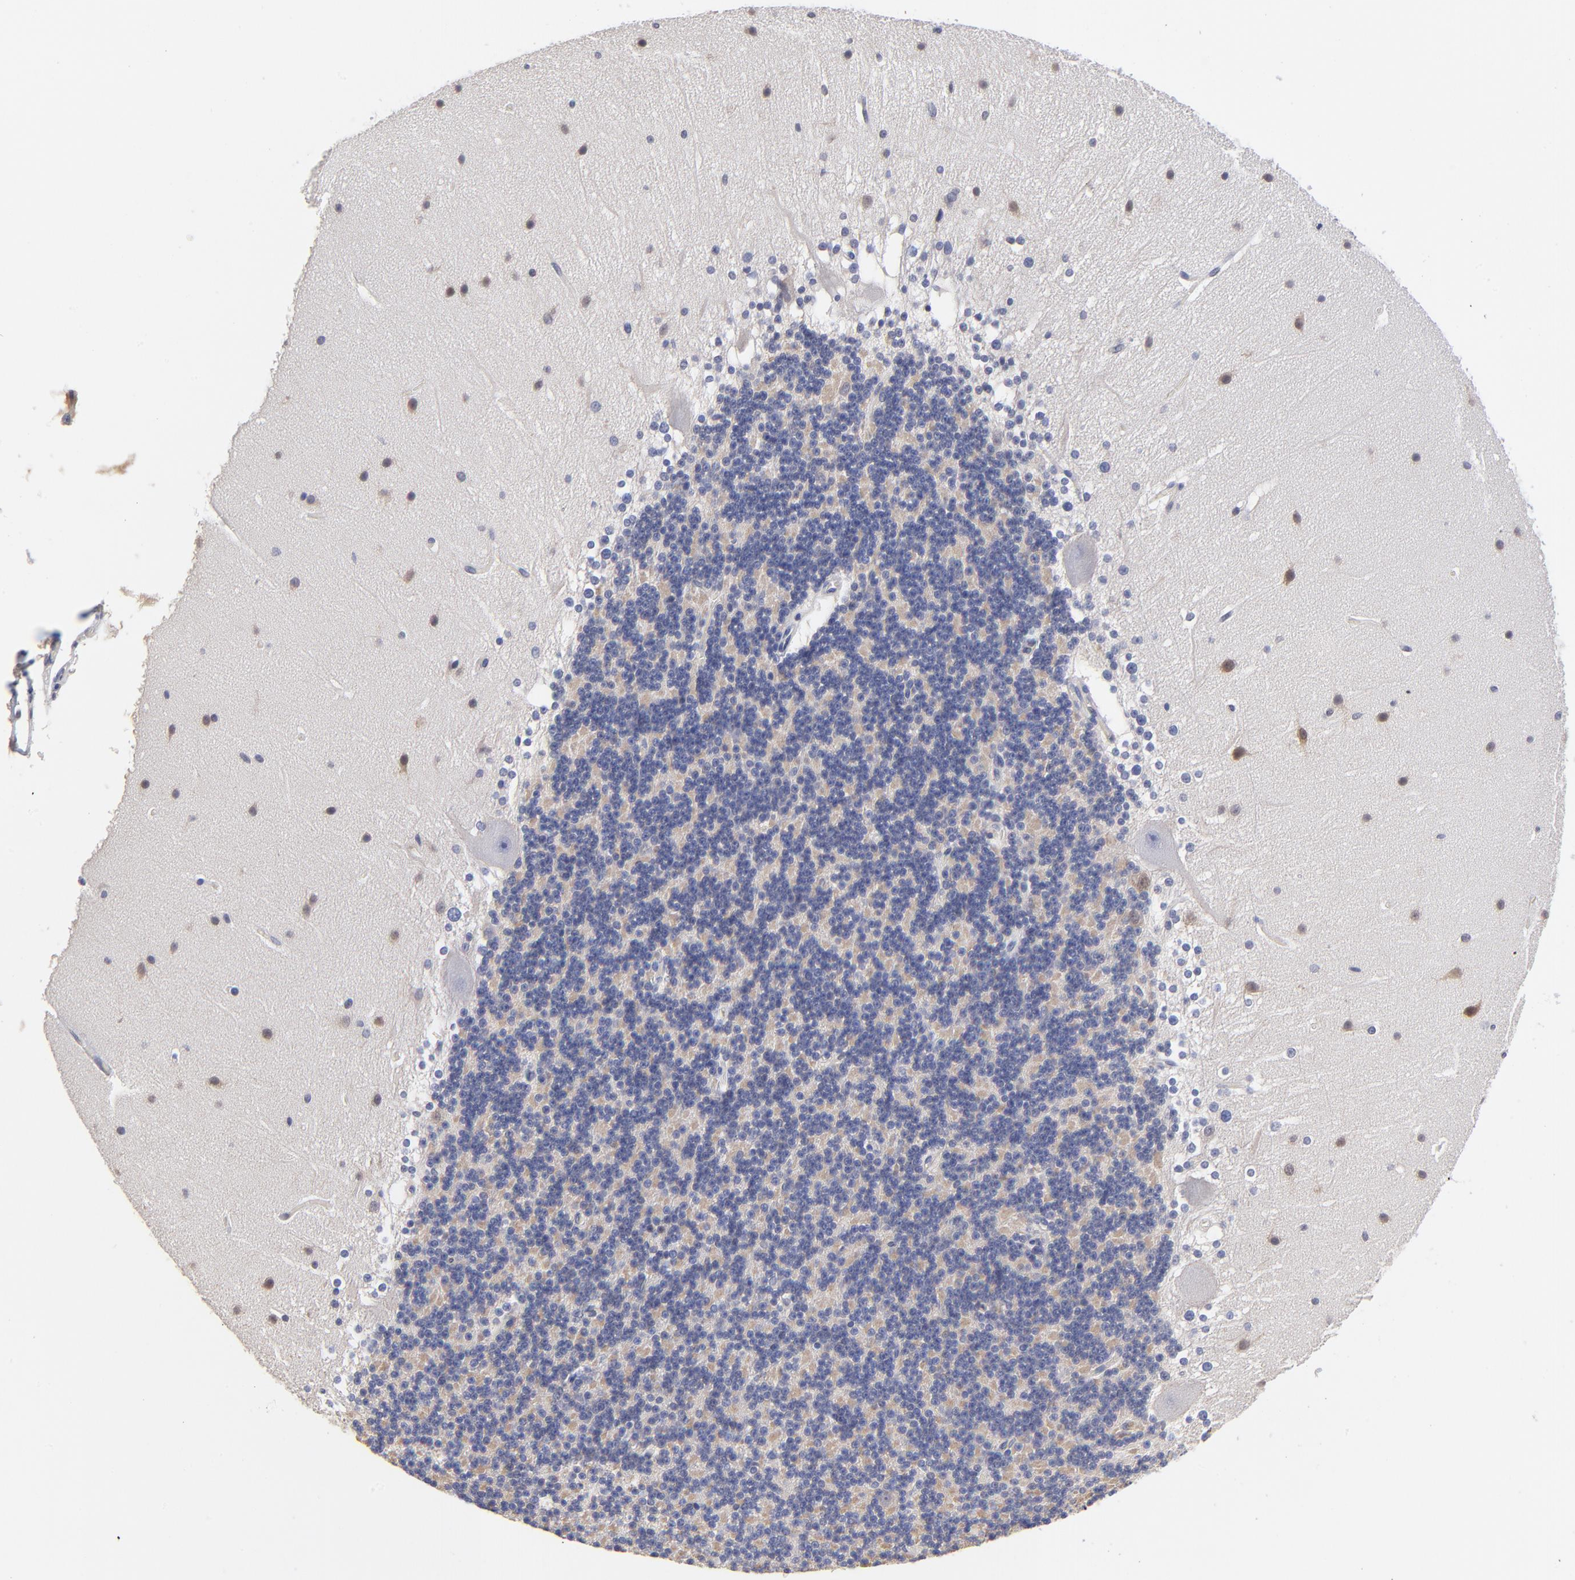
{"staining": {"intensity": "negative", "quantity": "none", "location": "none"}, "tissue": "cerebellum", "cell_type": "Cells in granular layer", "image_type": "normal", "snomed": [{"axis": "morphology", "description": "Normal tissue, NOS"}, {"axis": "topography", "description": "Cerebellum"}], "caption": "This is an IHC histopathology image of unremarkable cerebellum. There is no staining in cells in granular layer.", "gene": "DCTPP1", "patient": {"sex": "female", "age": 19}}